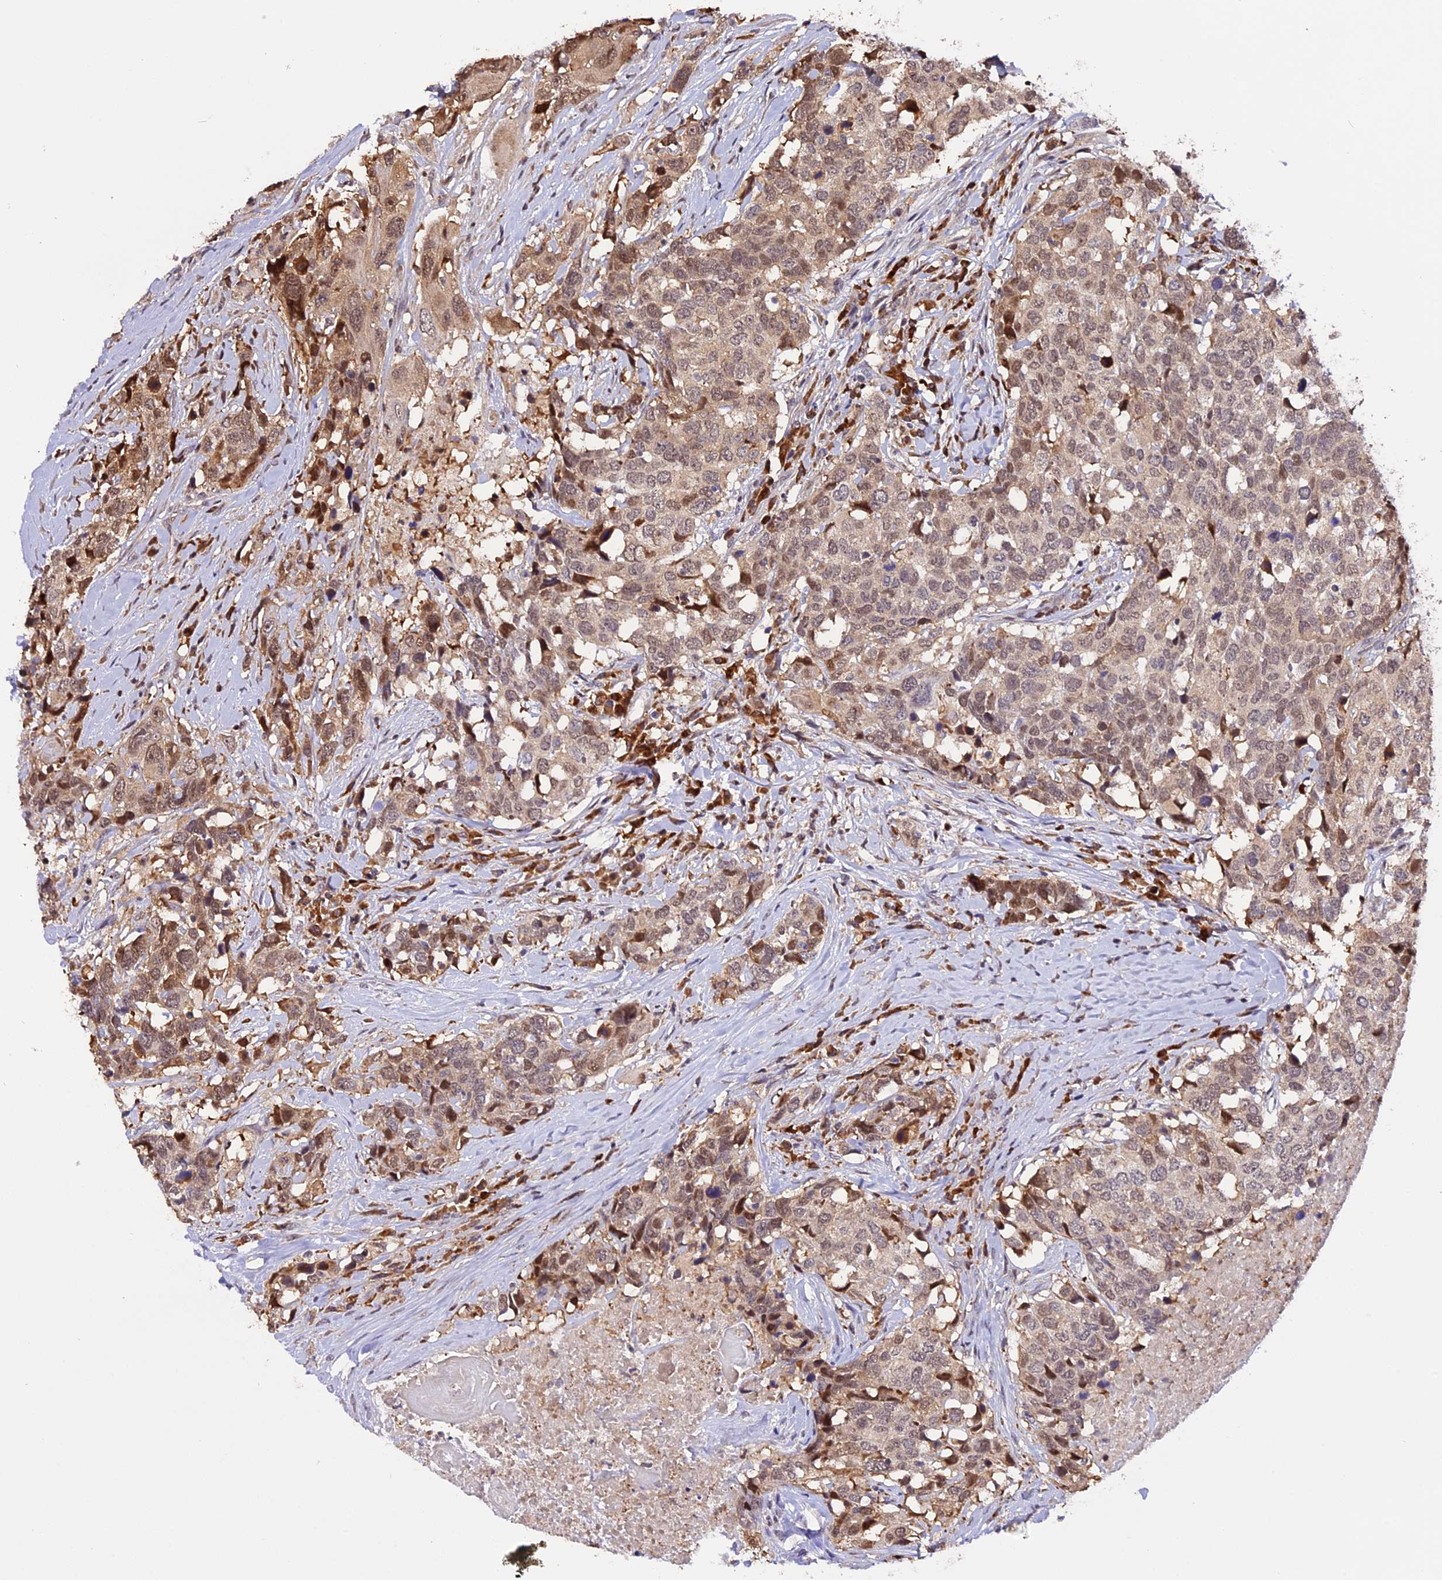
{"staining": {"intensity": "moderate", "quantity": "25%-75%", "location": "cytoplasmic/membranous,nuclear"}, "tissue": "head and neck cancer", "cell_type": "Tumor cells", "image_type": "cancer", "snomed": [{"axis": "morphology", "description": "Squamous cell carcinoma, NOS"}, {"axis": "topography", "description": "Head-Neck"}], "caption": "IHC histopathology image of neoplastic tissue: human head and neck cancer stained using immunohistochemistry shows medium levels of moderate protein expression localized specifically in the cytoplasmic/membranous and nuclear of tumor cells, appearing as a cytoplasmic/membranous and nuclear brown color.", "gene": "HERPUD1", "patient": {"sex": "male", "age": 66}}